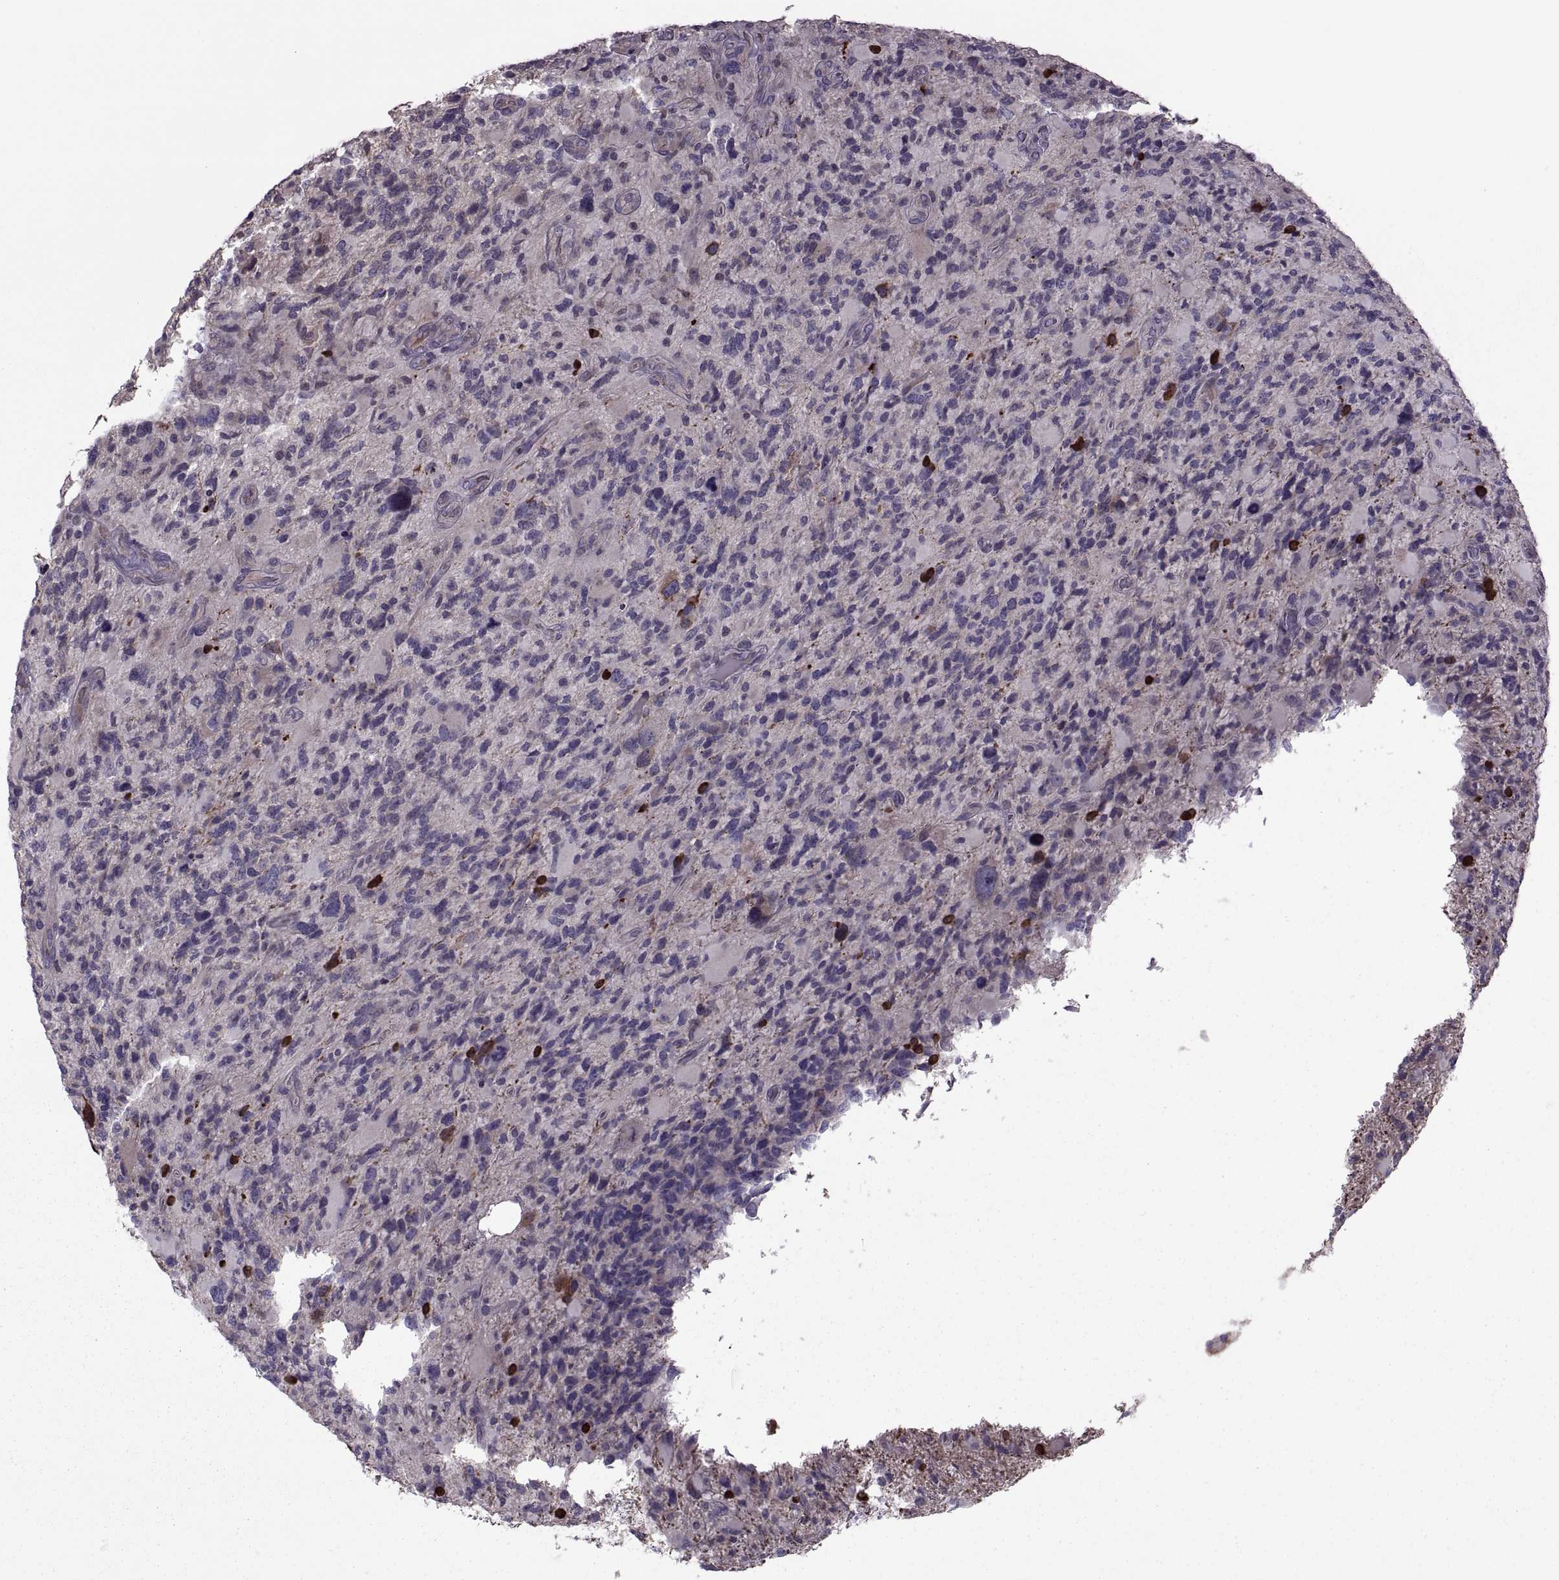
{"staining": {"intensity": "negative", "quantity": "none", "location": "none"}, "tissue": "glioma", "cell_type": "Tumor cells", "image_type": "cancer", "snomed": [{"axis": "morphology", "description": "Glioma, malignant, High grade"}, {"axis": "topography", "description": "Brain"}], "caption": "This image is of glioma stained with immunohistochemistry to label a protein in brown with the nuclei are counter-stained blue. There is no positivity in tumor cells. (IHC, brightfield microscopy, high magnification).", "gene": "ODF3", "patient": {"sex": "female", "age": 71}}